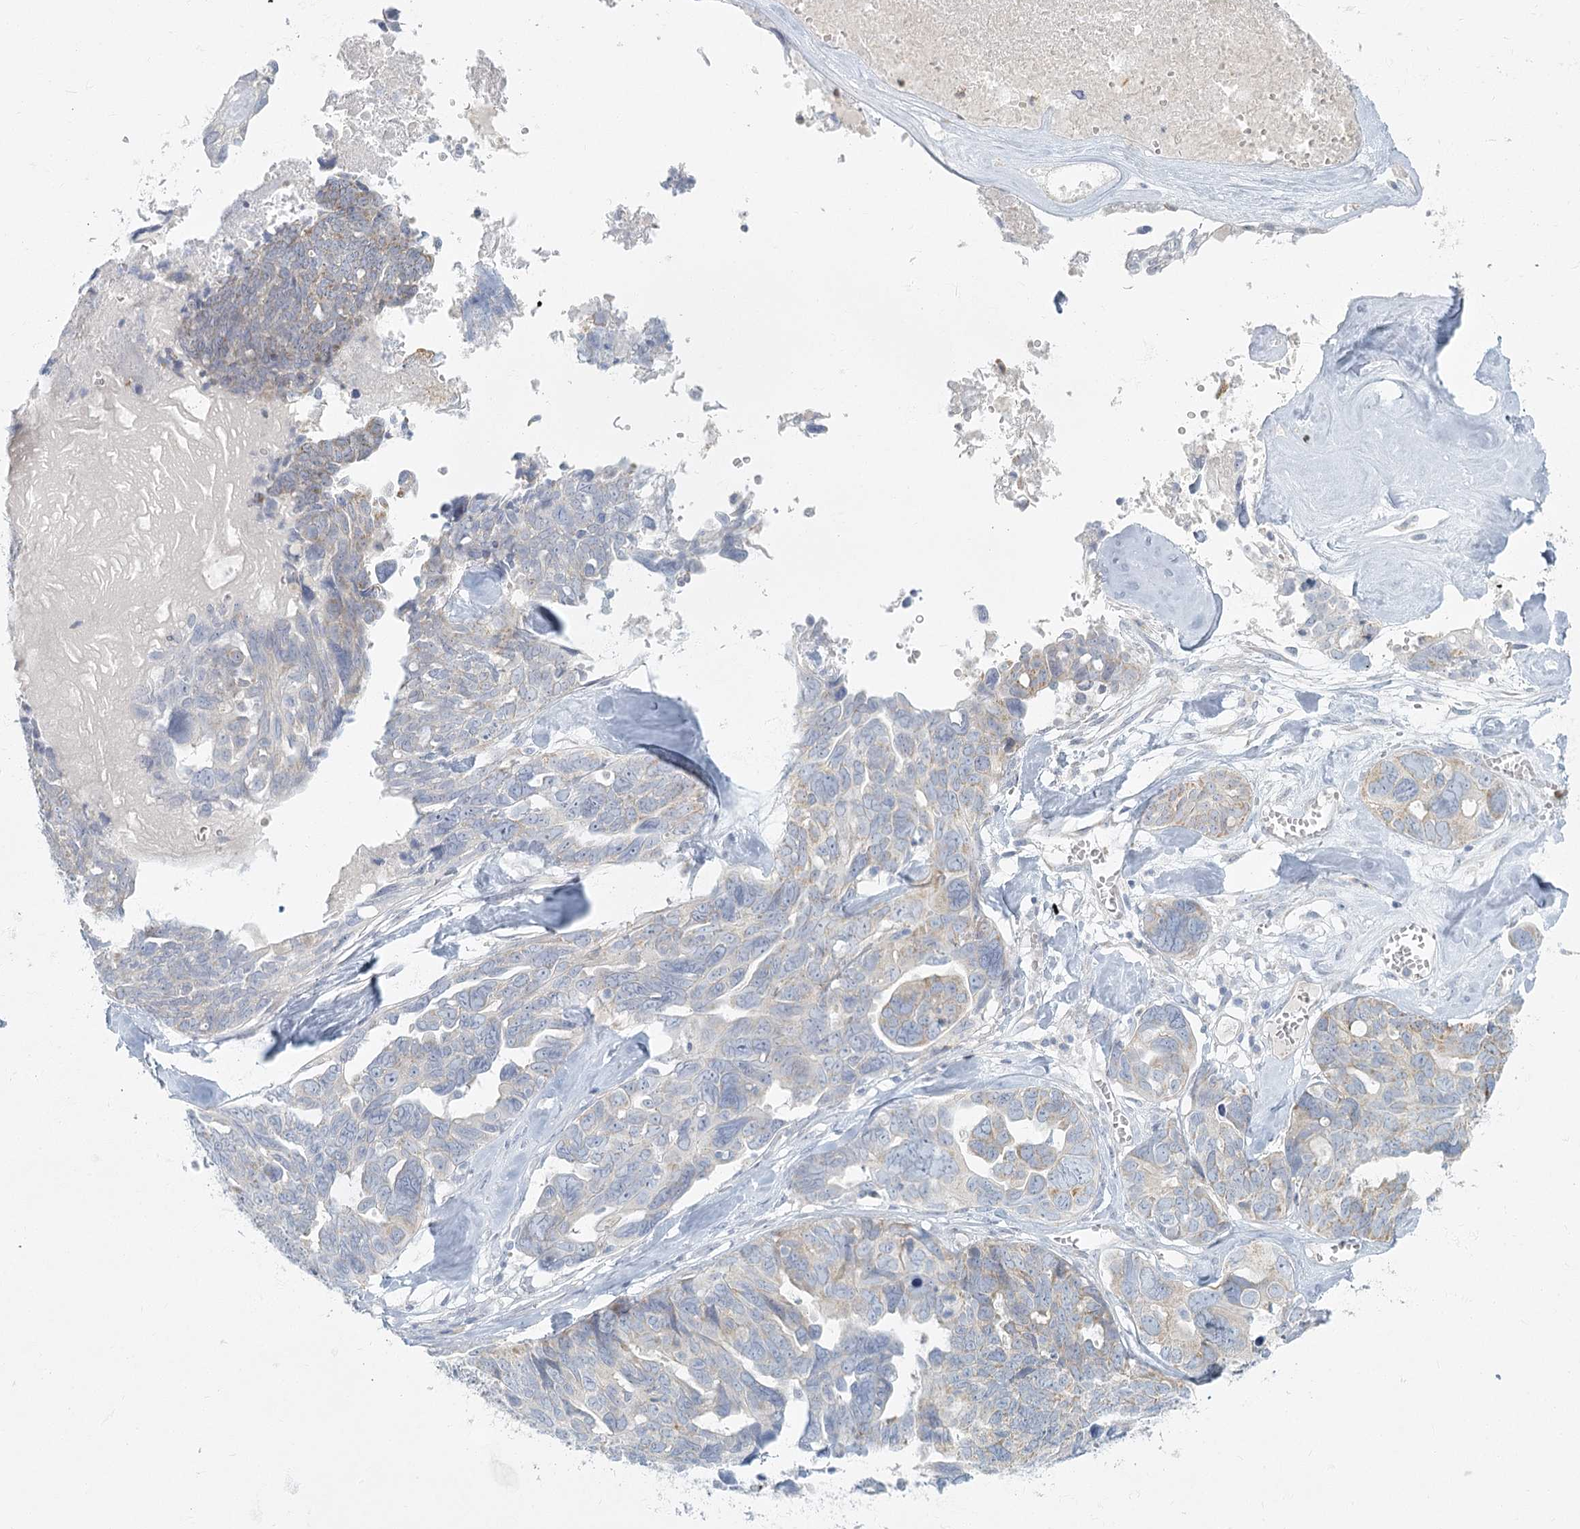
{"staining": {"intensity": "weak", "quantity": "25%-75%", "location": "cytoplasmic/membranous"}, "tissue": "ovarian cancer", "cell_type": "Tumor cells", "image_type": "cancer", "snomed": [{"axis": "morphology", "description": "Cystadenocarcinoma, serous, NOS"}, {"axis": "topography", "description": "Ovary"}], "caption": "Brown immunohistochemical staining in human ovarian serous cystadenocarcinoma demonstrates weak cytoplasmic/membranous positivity in about 25%-75% of tumor cells.", "gene": "FAM110C", "patient": {"sex": "female", "age": 79}}